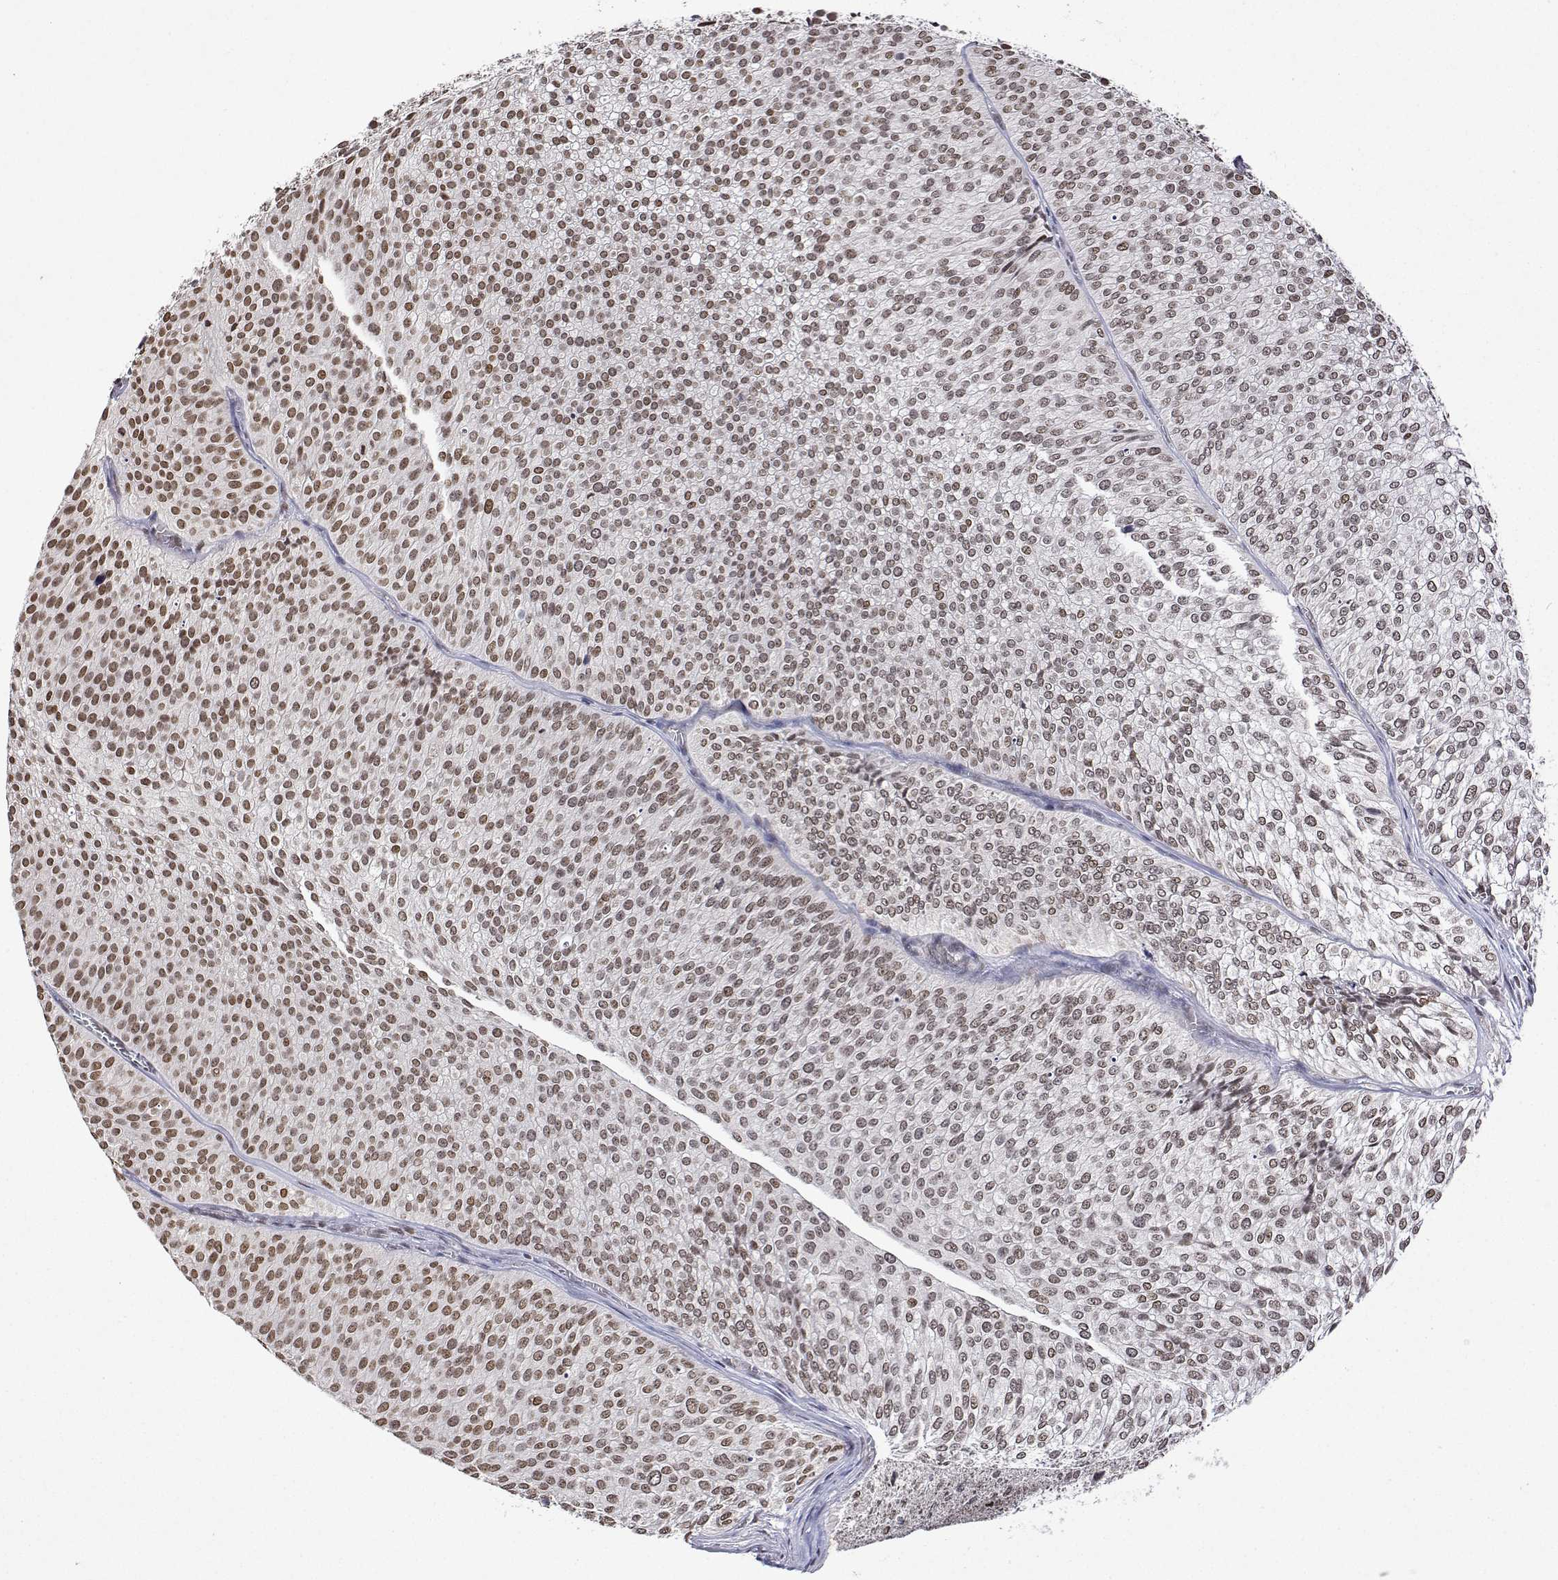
{"staining": {"intensity": "moderate", "quantity": ">75%", "location": "nuclear"}, "tissue": "urothelial cancer", "cell_type": "Tumor cells", "image_type": "cancer", "snomed": [{"axis": "morphology", "description": "Urothelial carcinoma, Low grade"}, {"axis": "topography", "description": "Urinary bladder"}], "caption": "Protein expression analysis of human urothelial carcinoma (low-grade) reveals moderate nuclear expression in approximately >75% of tumor cells. The protein is stained brown, and the nuclei are stained in blue (DAB (3,3'-diaminobenzidine) IHC with brightfield microscopy, high magnification).", "gene": "XPC", "patient": {"sex": "male", "age": 91}}